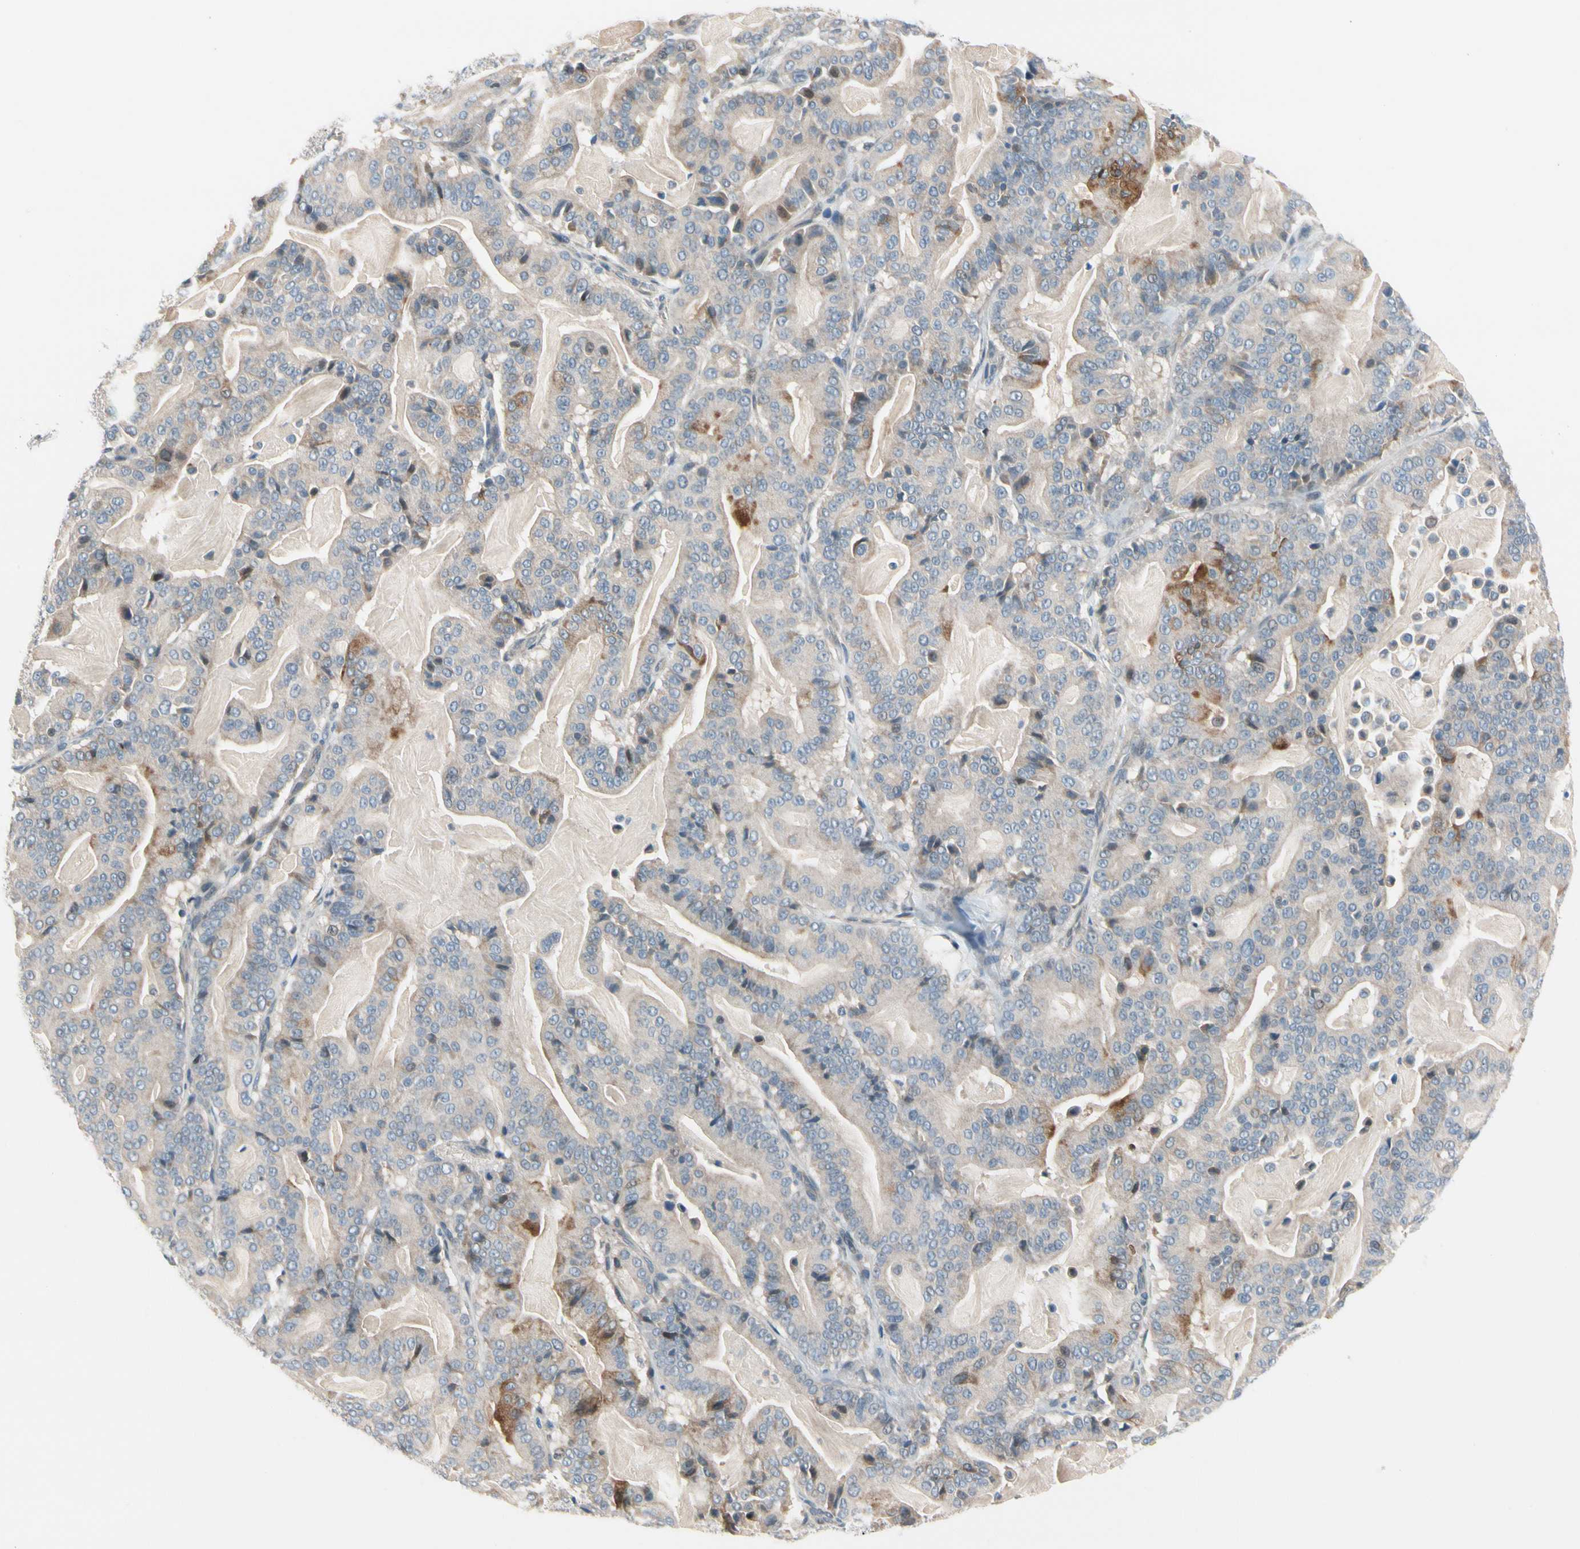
{"staining": {"intensity": "moderate", "quantity": "25%-75%", "location": "cytoplasmic/membranous"}, "tissue": "pancreatic cancer", "cell_type": "Tumor cells", "image_type": "cancer", "snomed": [{"axis": "morphology", "description": "Adenocarcinoma, NOS"}, {"axis": "topography", "description": "Pancreas"}], "caption": "Immunohistochemical staining of human pancreatic cancer displays moderate cytoplasmic/membranous protein positivity in approximately 25%-75% of tumor cells.", "gene": "CFAP36", "patient": {"sex": "male", "age": 63}}